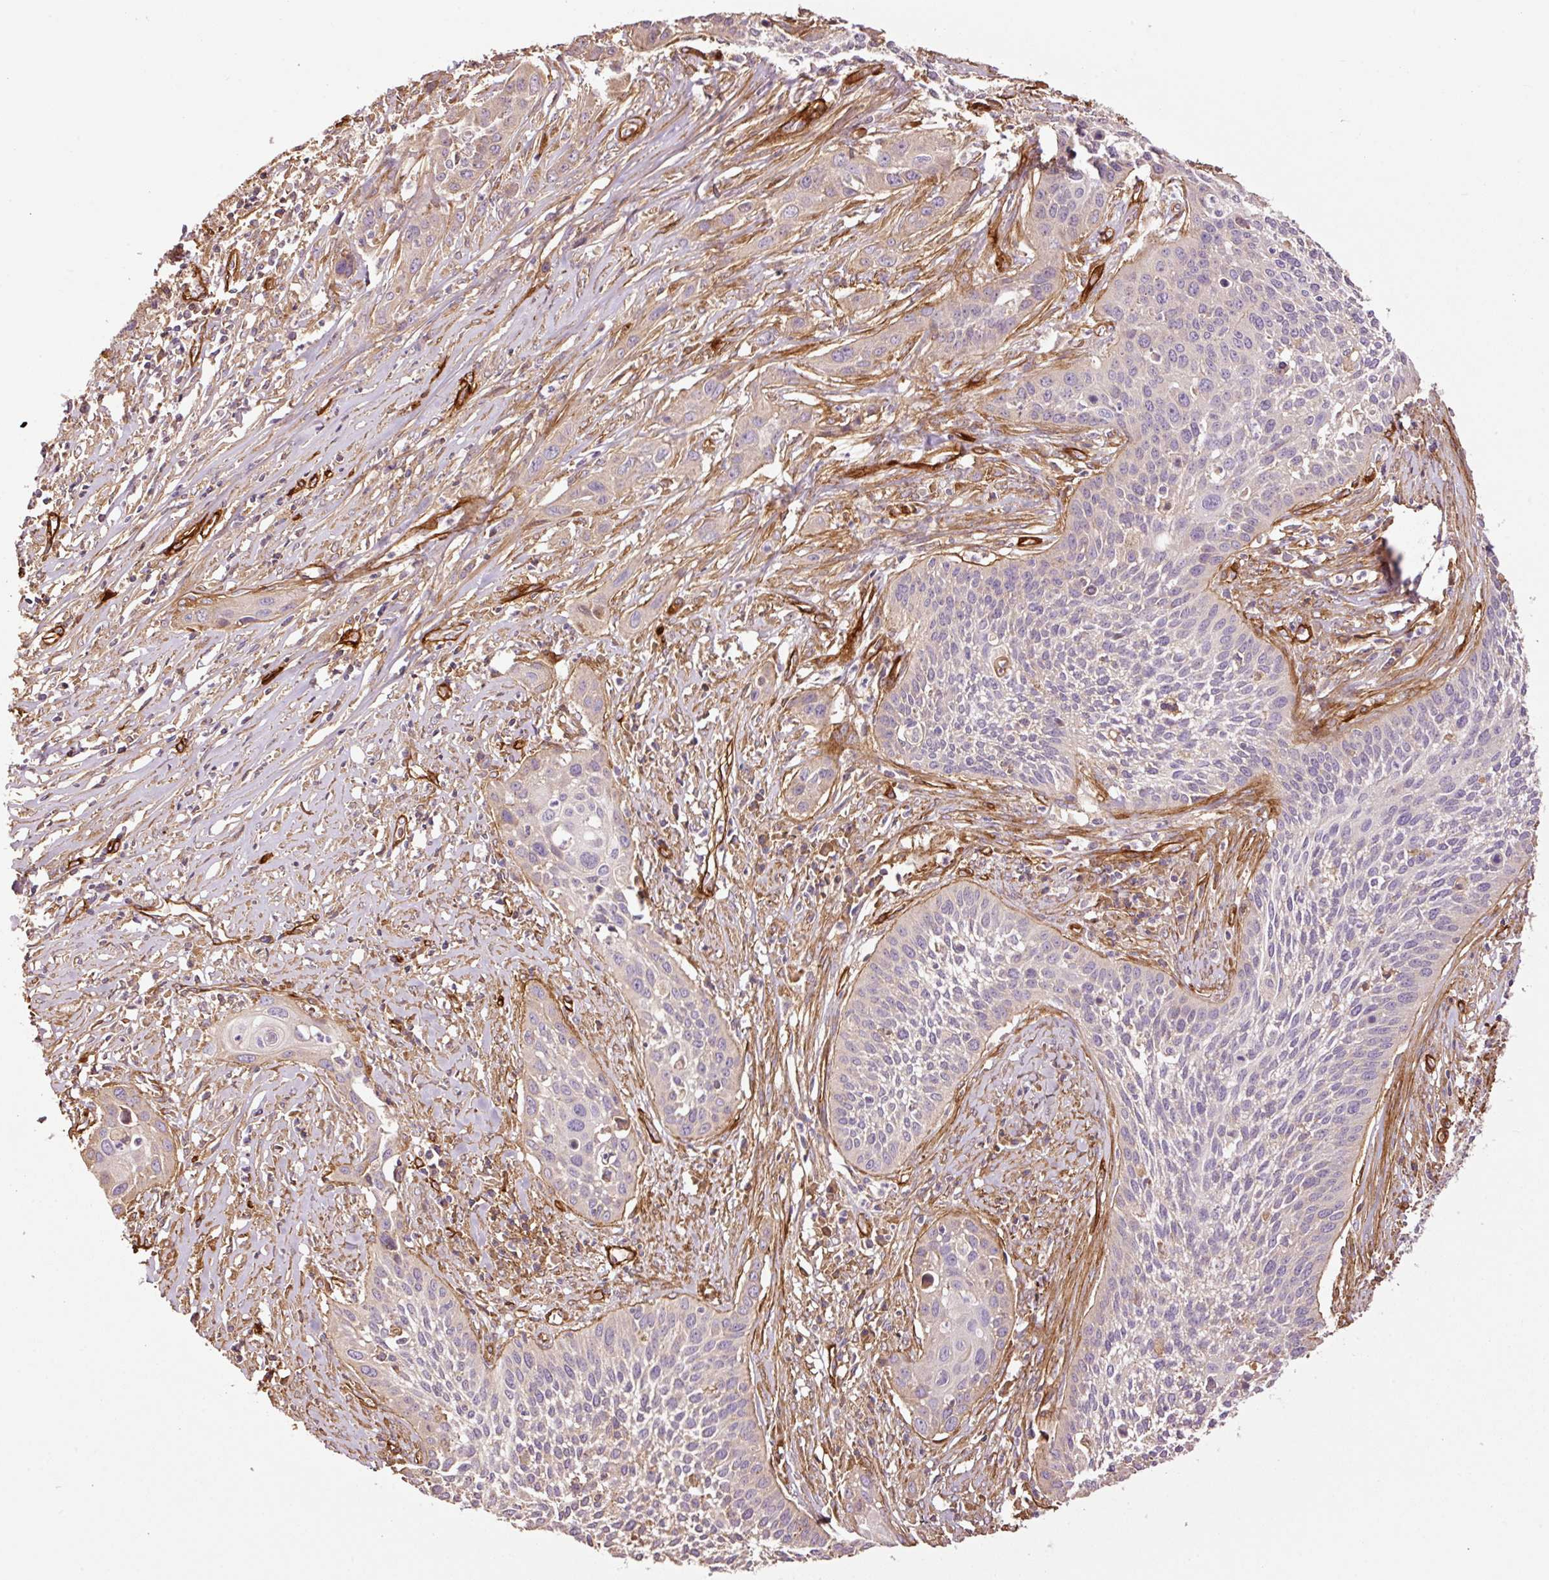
{"staining": {"intensity": "negative", "quantity": "none", "location": "none"}, "tissue": "cervical cancer", "cell_type": "Tumor cells", "image_type": "cancer", "snomed": [{"axis": "morphology", "description": "Squamous cell carcinoma, NOS"}, {"axis": "topography", "description": "Cervix"}], "caption": "Human squamous cell carcinoma (cervical) stained for a protein using IHC reveals no staining in tumor cells.", "gene": "NID2", "patient": {"sex": "female", "age": 34}}